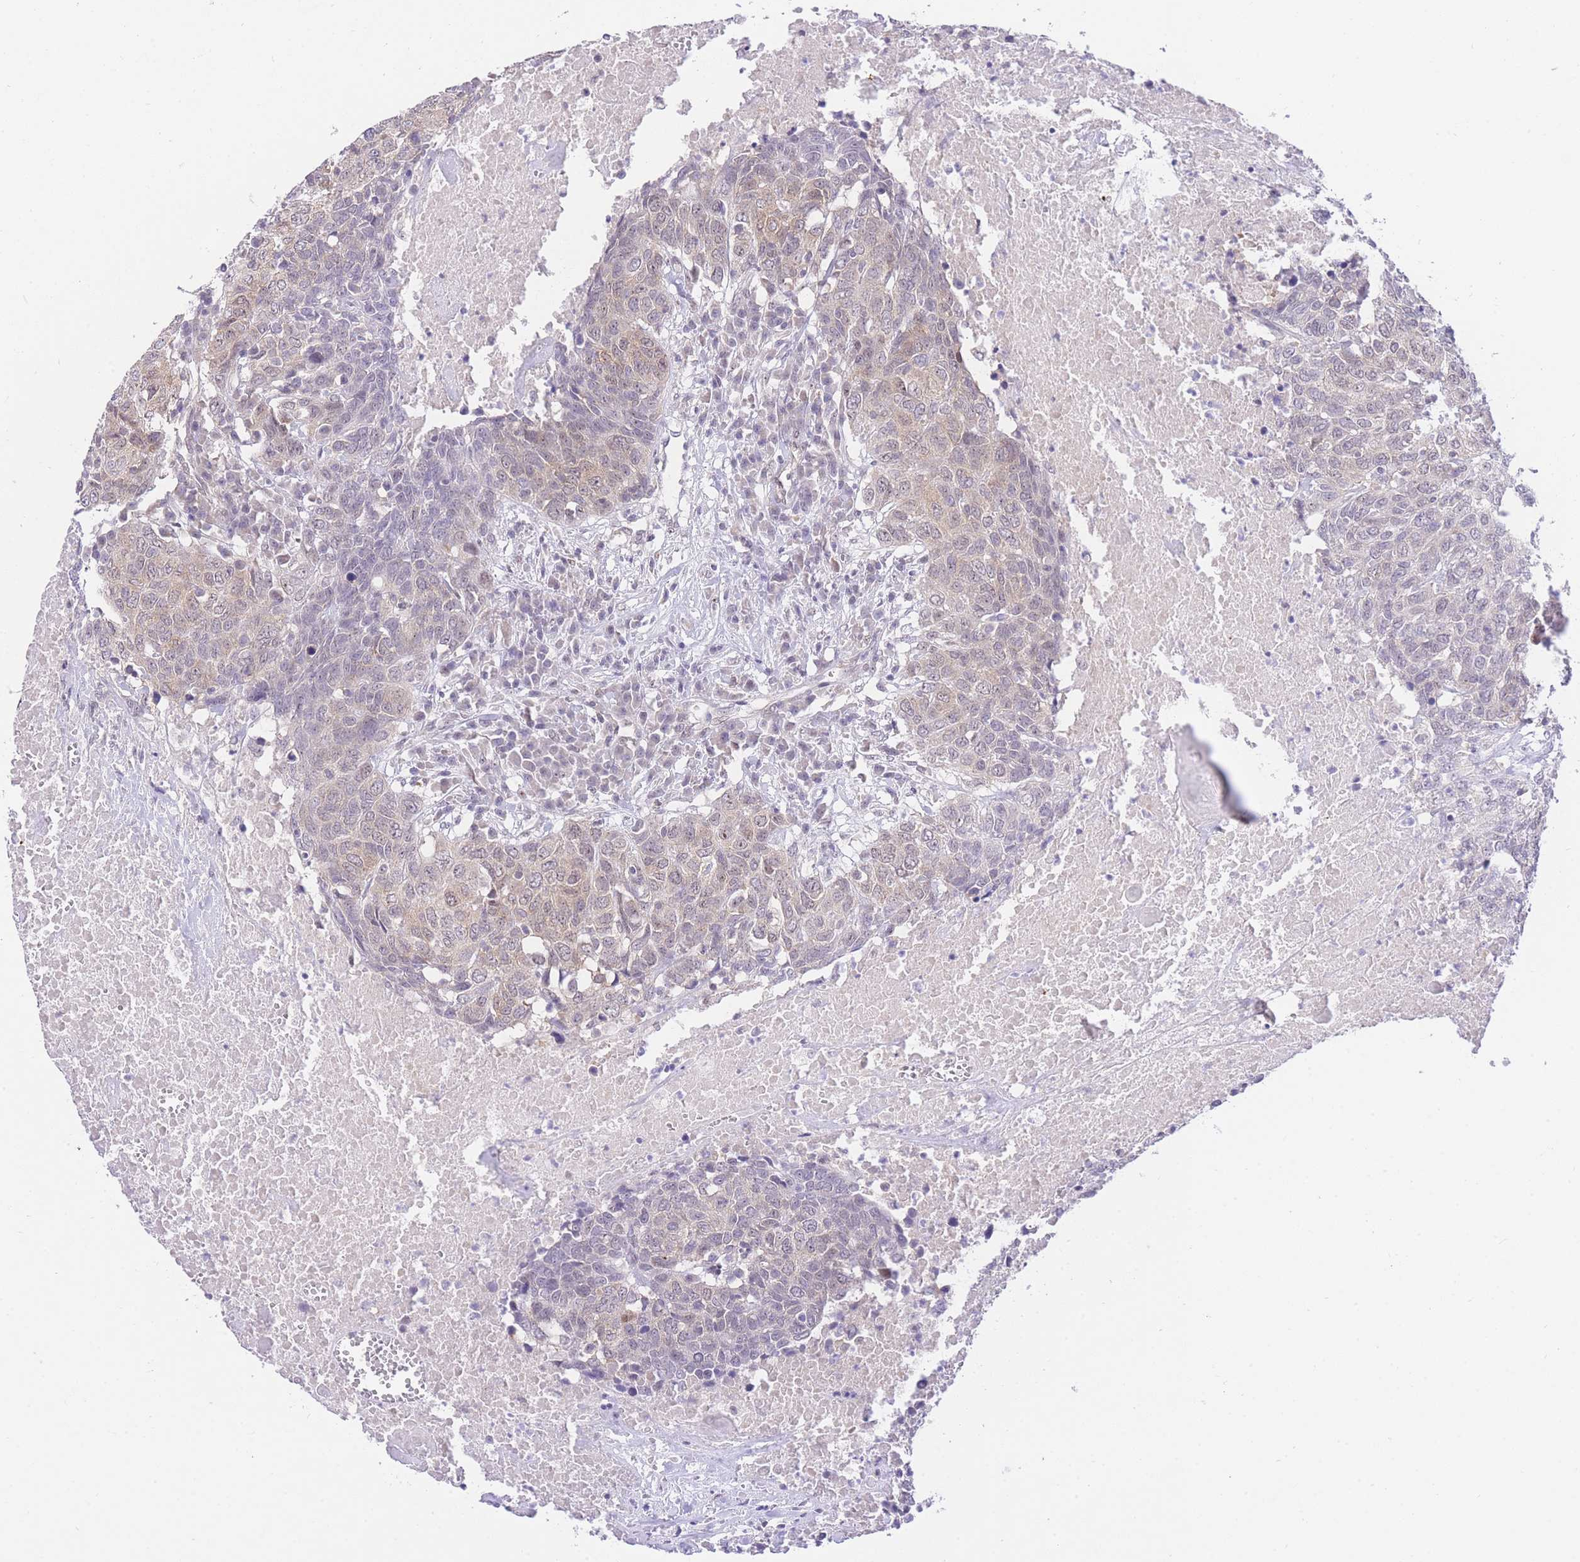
{"staining": {"intensity": "weak", "quantity": "<25%", "location": "cytoplasmic/membranous,nuclear"}, "tissue": "head and neck cancer", "cell_type": "Tumor cells", "image_type": "cancer", "snomed": [{"axis": "morphology", "description": "Squamous cell carcinoma, NOS"}, {"axis": "topography", "description": "Head-Neck"}], "caption": "DAB immunohistochemical staining of human head and neck cancer (squamous cell carcinoma) exhibits no significant staining in tumor cells.", "gene": "STK39", "patient": {"sex": "male", "age": 66}}